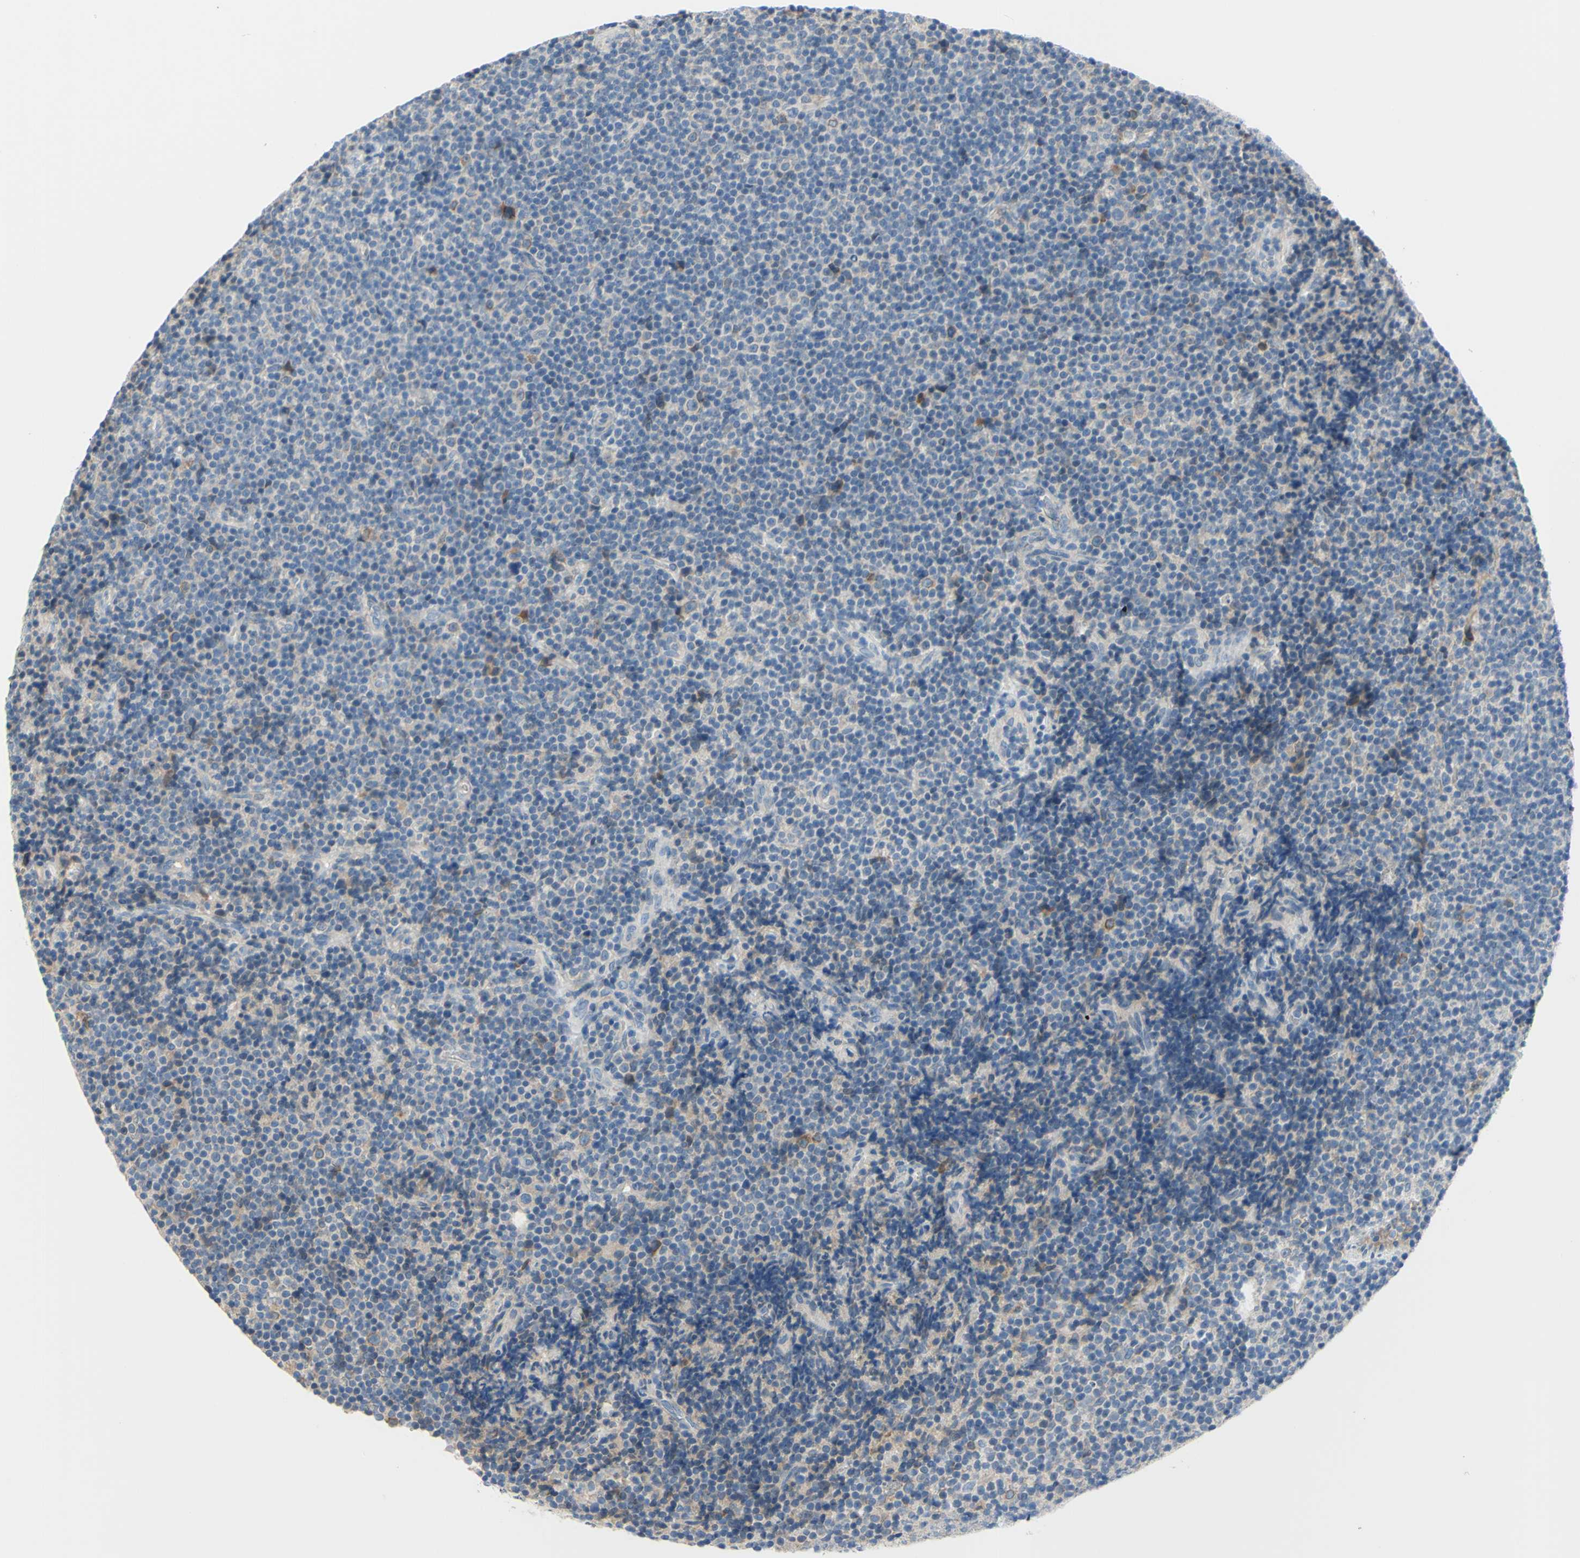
{"staining": {"intensity": "negative", "quantity": "none", "location": "none"}, "tissue": "lymphoma", "cell_type": "Tumor cells", "image_type": "cancer", "snomed": [{"axis": "morphology", "description": "Malignant lymphoma, non-Hodgkin's type, Low grade"}, {"axis": "topography", "description": "Lymph node"}], "caption": "This is an immunohistochemistry (IHC) micrograph of human lymphoma. There is no expression in tumor cells.", "gene": "FDFT1", "patient": {"sex": "female", "age": 67}}